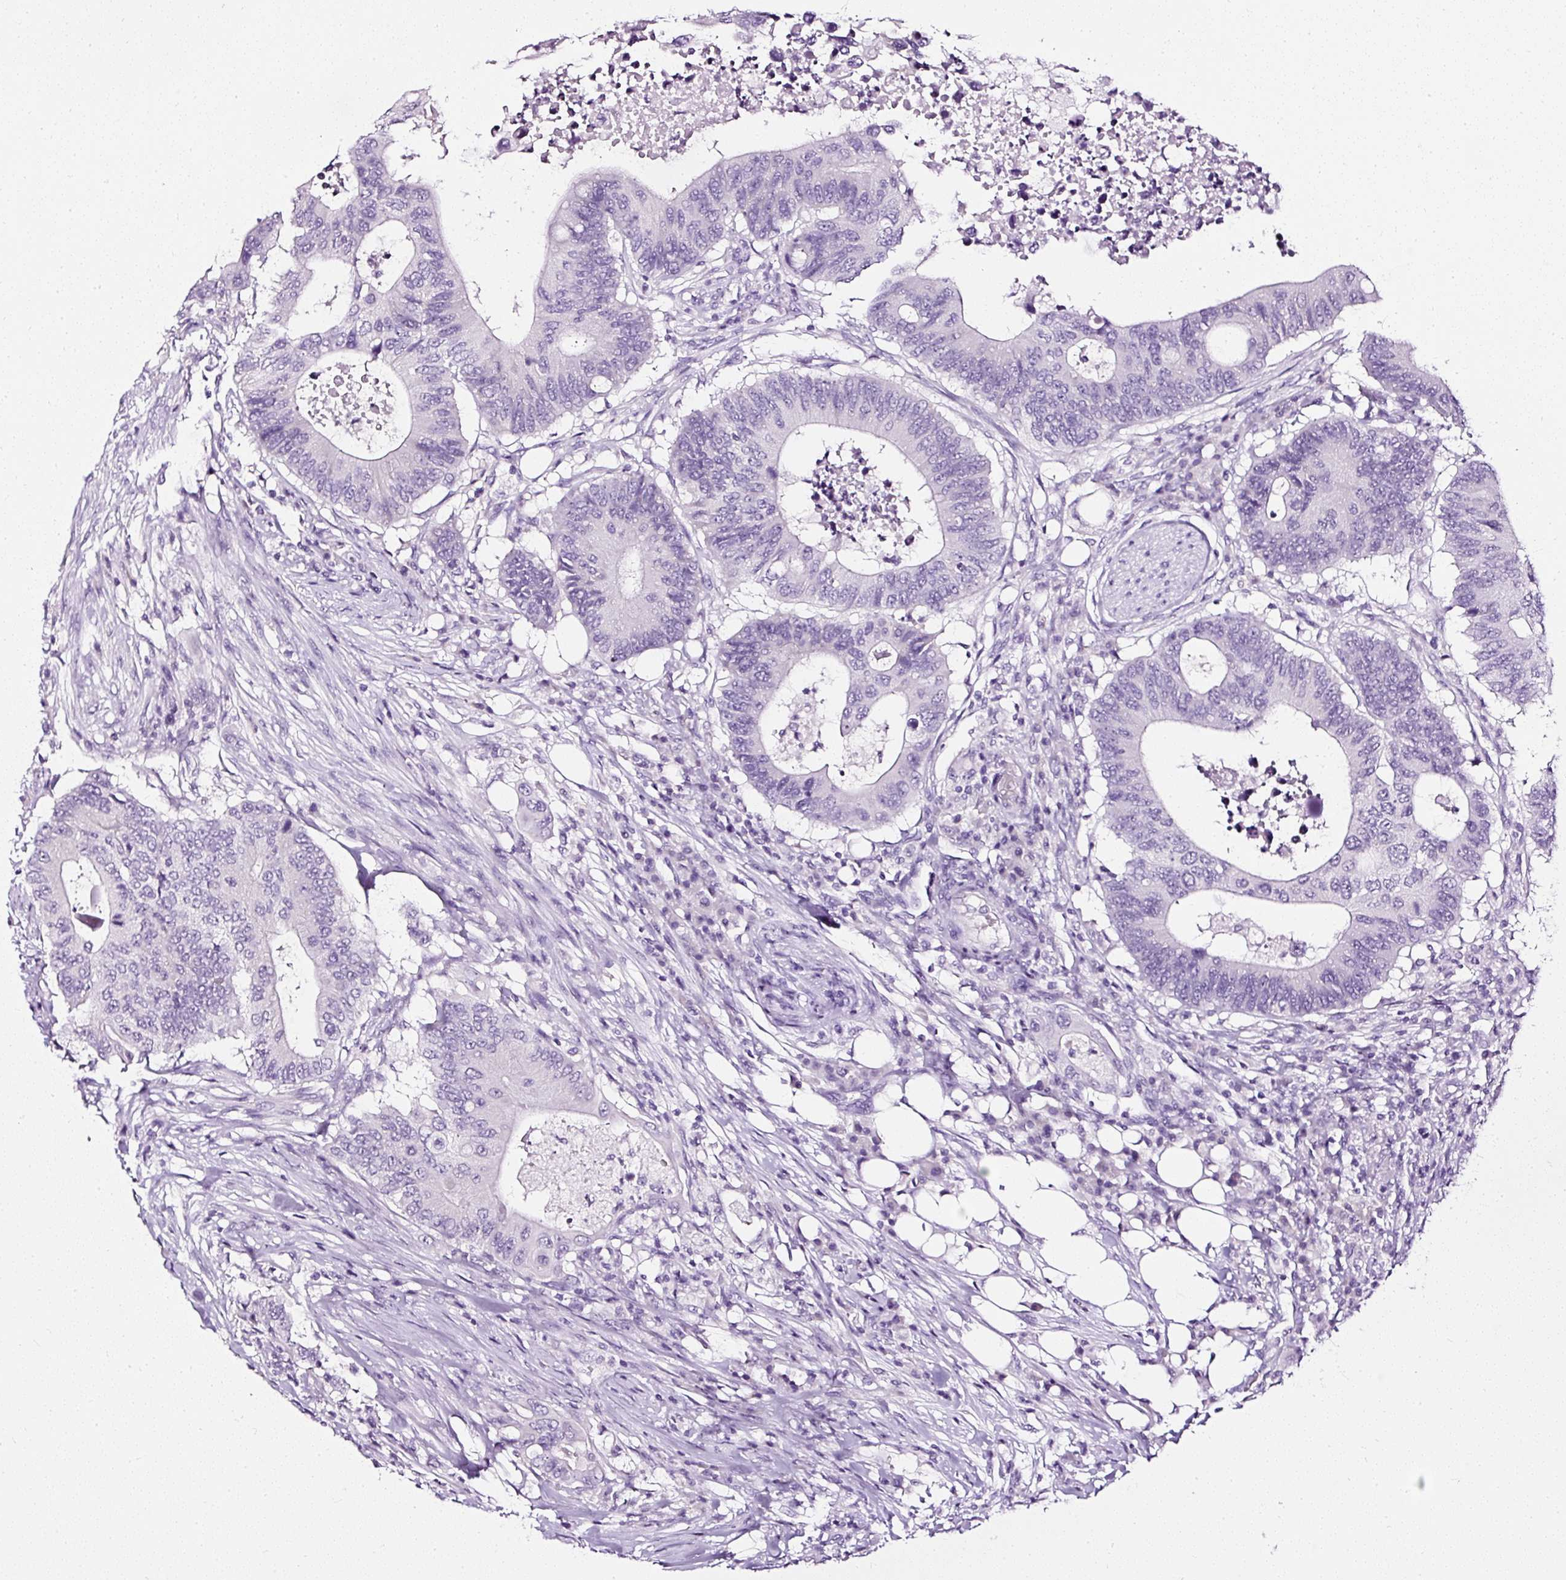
{"staining": {"intensity": "negative", "quantity": "none", "location": "none"}, "tissue": "colorectal cancer", "cell_type": "Tumor cells", "image_type": "cancer", "snomed": [{"axis": "morphology", "description": "Adenocarcinoma, NOS"}, {"axis": "topography", "description": "Colon"}], "caption": "A photomicrograph of colorectal cancer stained for a protein reveals no brown staining in tumor cells.", "gene": "ATP2A1", "patient": {"sex": "male", "age": 71}}